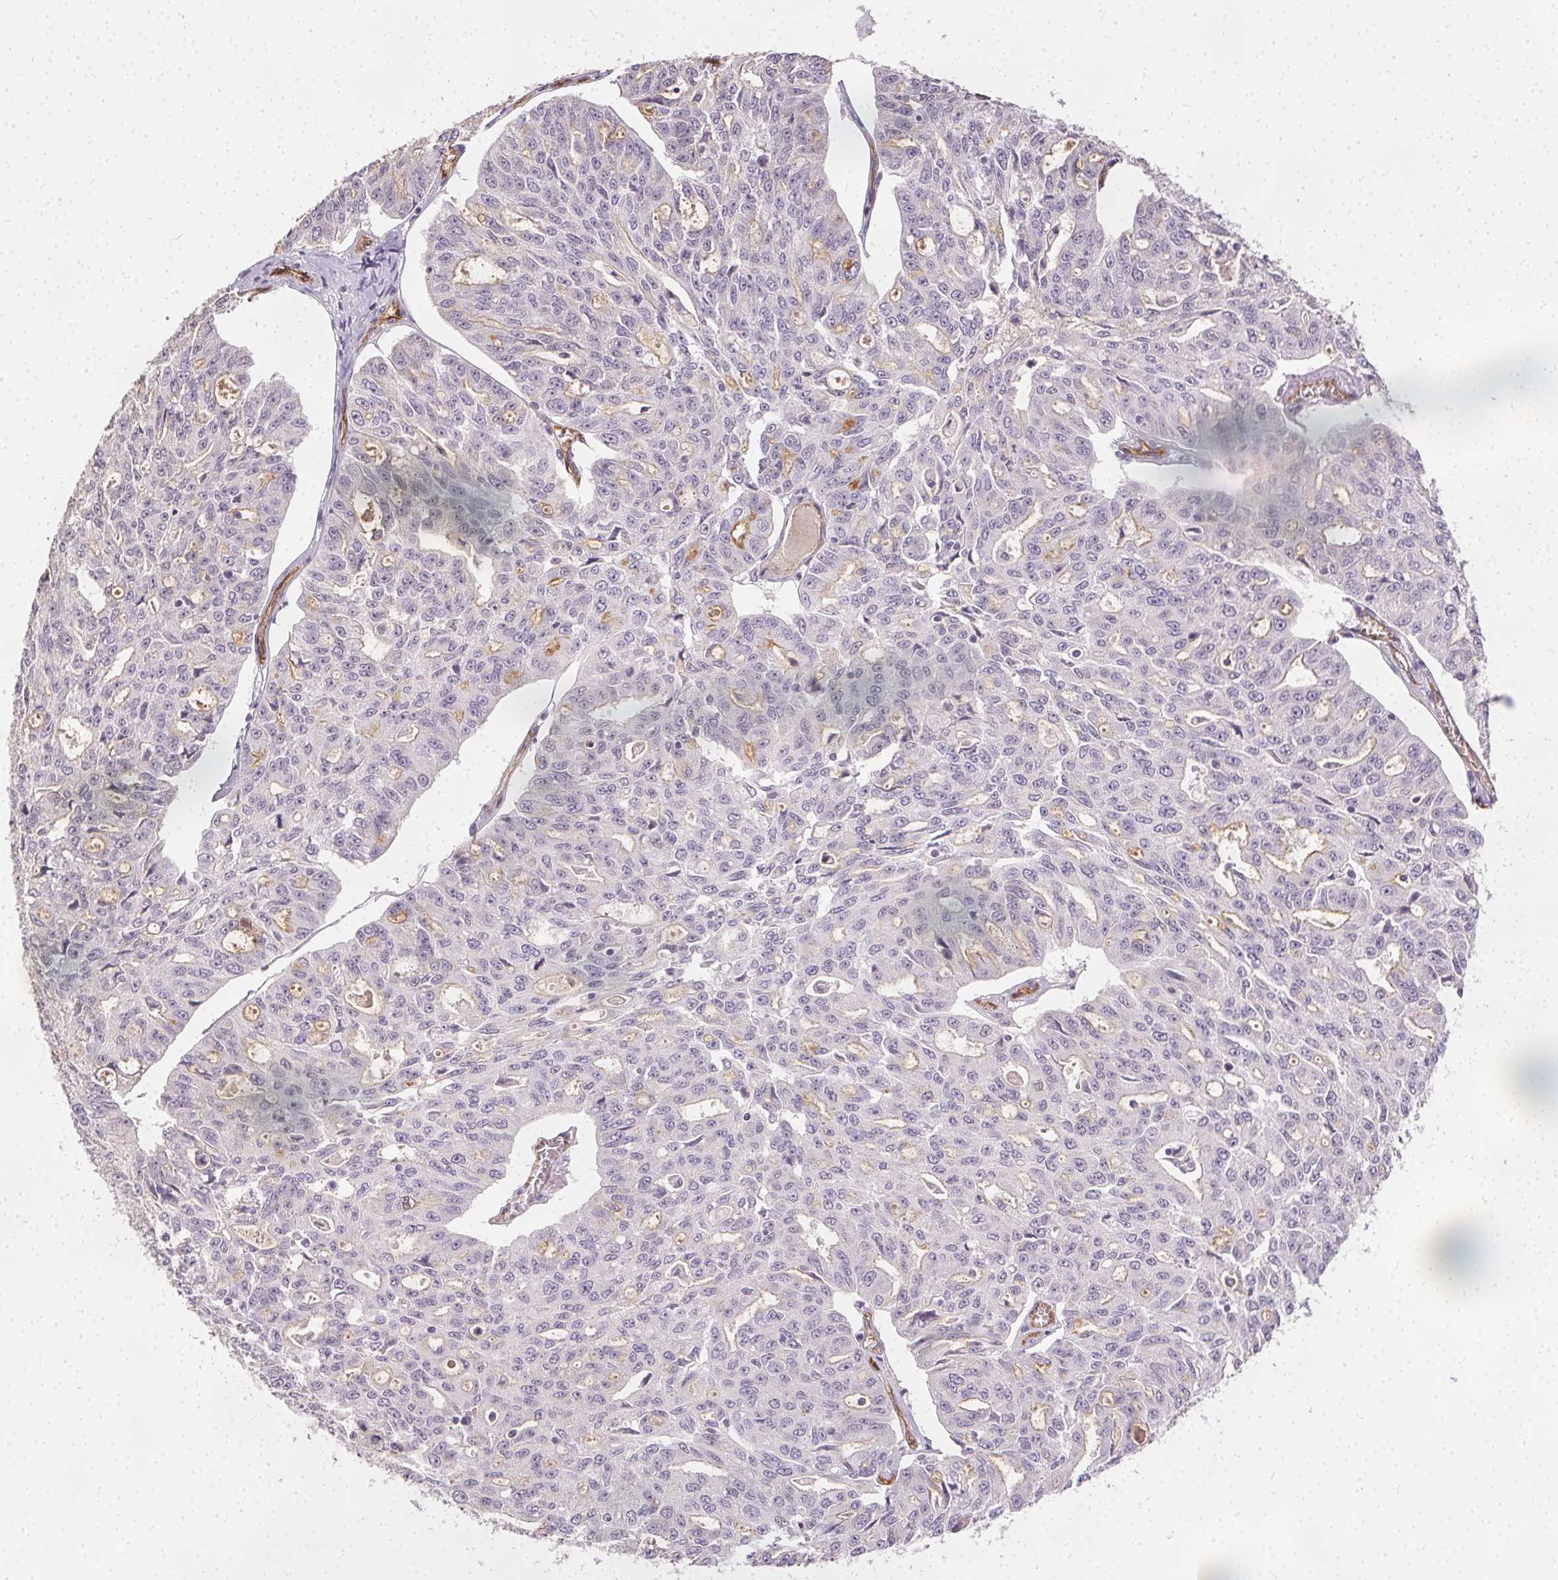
{"staining": {"intensity": "negative", "quantity": "none", "location": "none"}, "tissue": "ovarian cancer", "cell_type": "Tumor cells", "image_type": "cancer", "snomed": [{"axis": "morphology", "description": "Carcinoma, endometroid"}, {"axis": "topography", "description": "Ovary"}], "caption": "Endometroid carcinoma (ovarian) stained for a protein using immunohistochemistry (IHC) demonstrates no staining tumor cells.", "gene": "PODXL", "patient": {"sex": "female", "age": 65}}